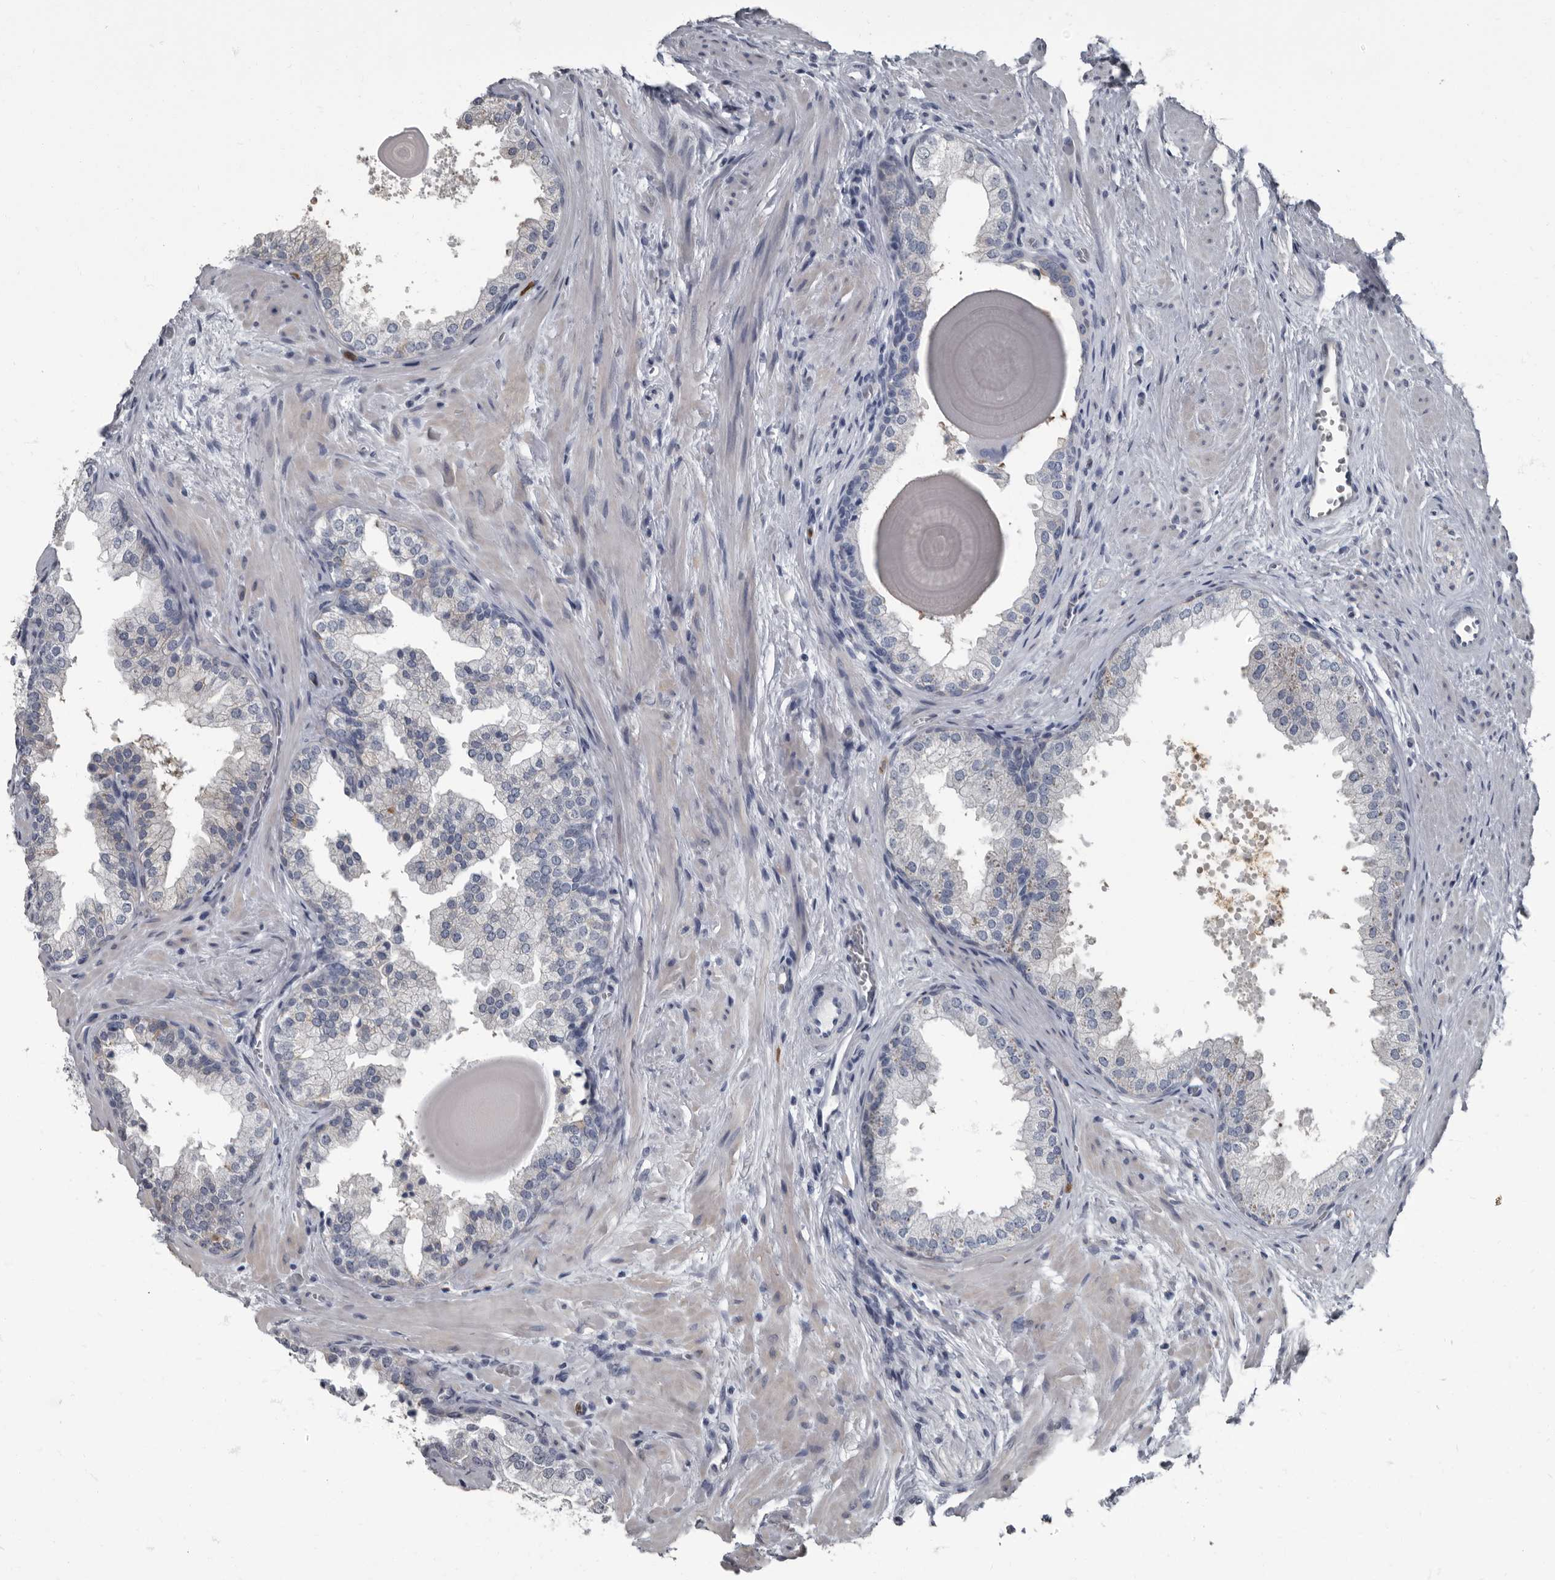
{"staining": {"intensity": "moderate", "quantity": "<25%", "location": "cytoplasmic/membranous"}, "tissue": "prostate", "cell_type": "Glandular cells", "image_type": "normal", "snomed": [{"axis": "morphology", "description": "Normal tissue, NOS"}, {"axis": "topography", "description": "Prostate"}], "caption": "Moderate cytoplasmic/membranous expression for a protein is identified in approximately <25% of glandular cells of benign prostate using IHC.", "gene": "TPD52L1", "patient": {"sex": "male", "age": 48}}